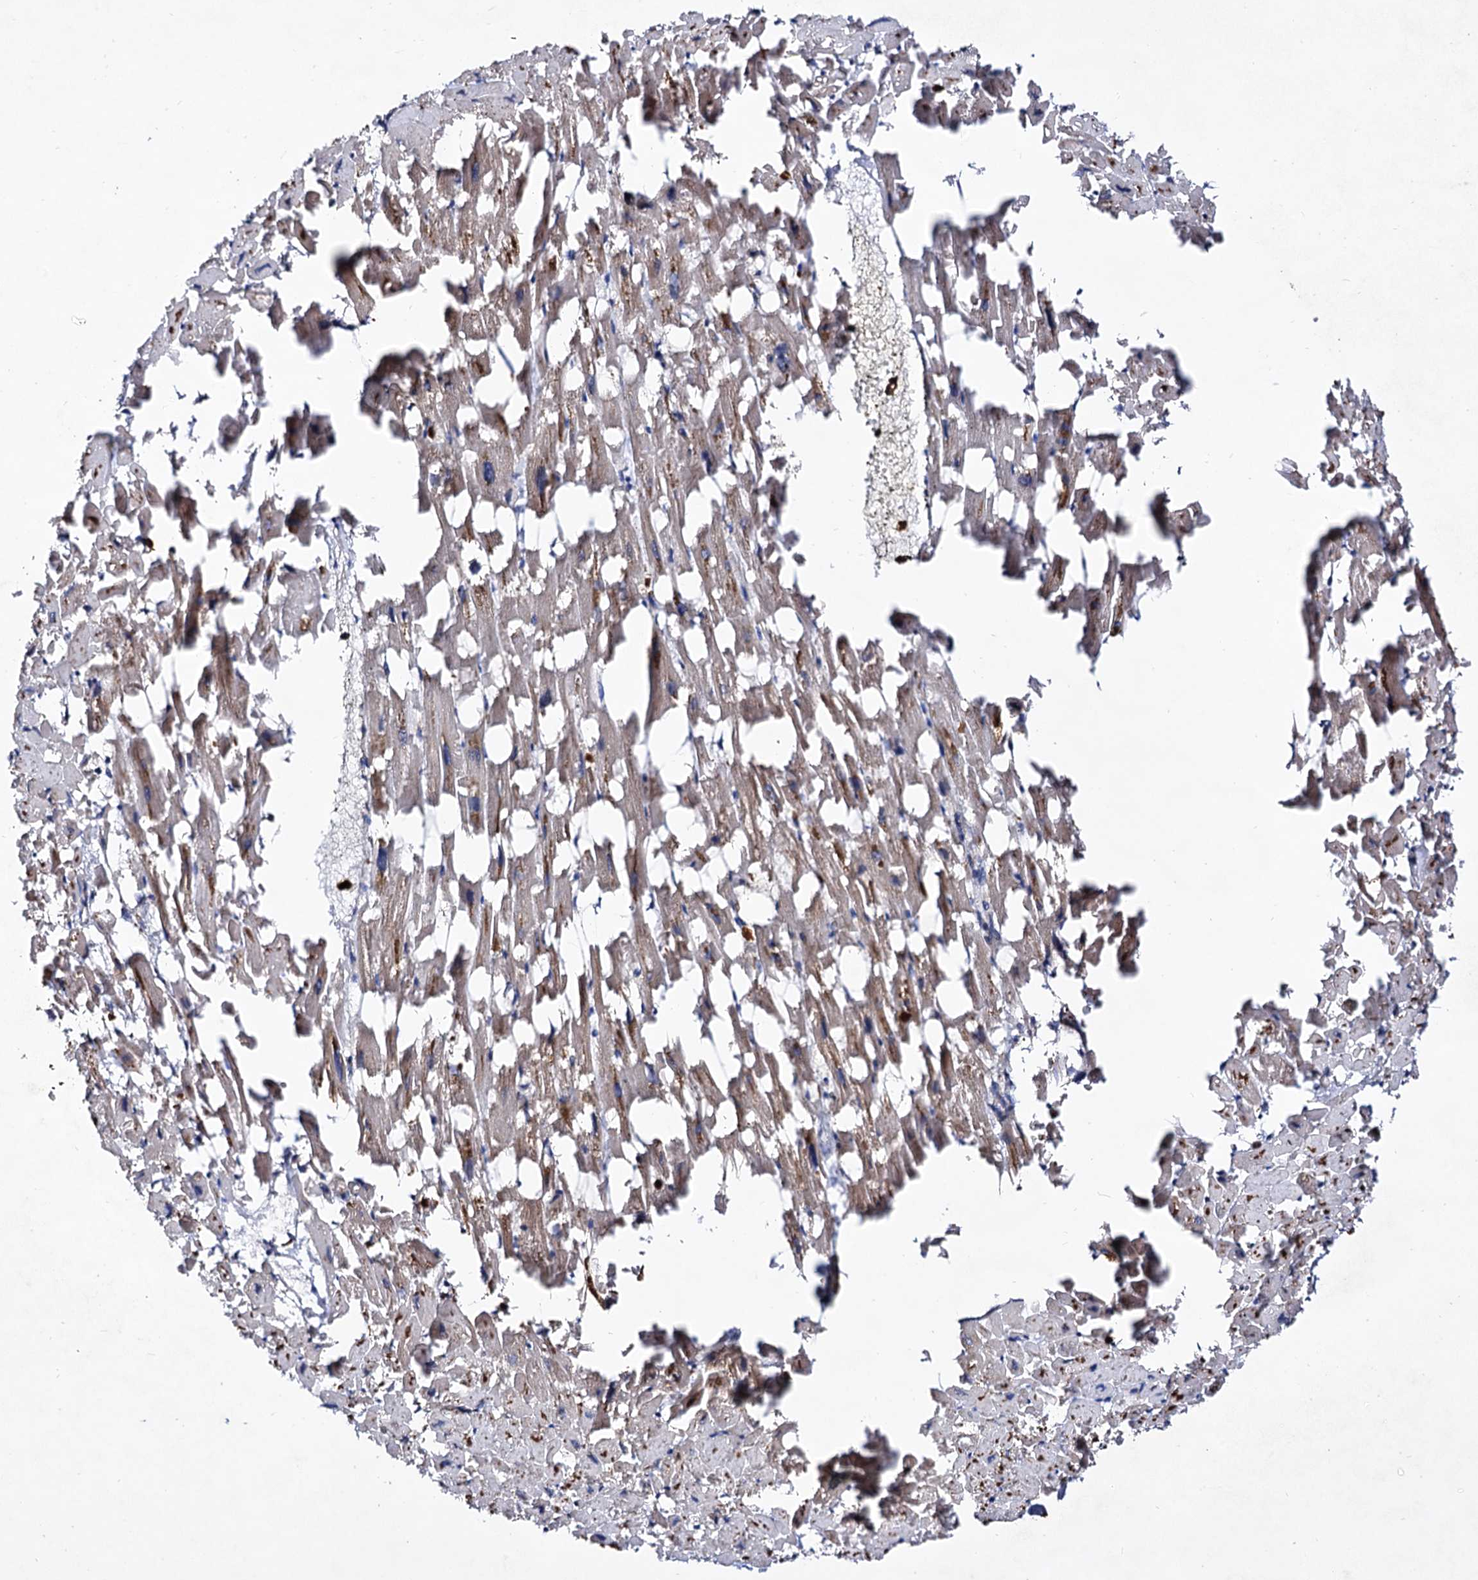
{"staining": {"intensity": "moderate", "quantity": ">75%", "location": "cytoplasmic/membranous"}, "tissue": "heart muscle", "cell_type": "Cardiomyocytes", "image_type": "normal", "snomed": [{"axis": "morphology", "description": "Normal tissue, NOS"}, {"axis": "topography", "description": "Heart"}], "caption": "Immunohistochemistry photomicrograph of normal human heart muscle stained for a protein (brown), which displays medium levels of moderate cytoplasmic/membranous positivity in approximately >75% of cardiomyocytes.", "gene": "ACAD9", "patient": {"sex": "female", "age": 64}}